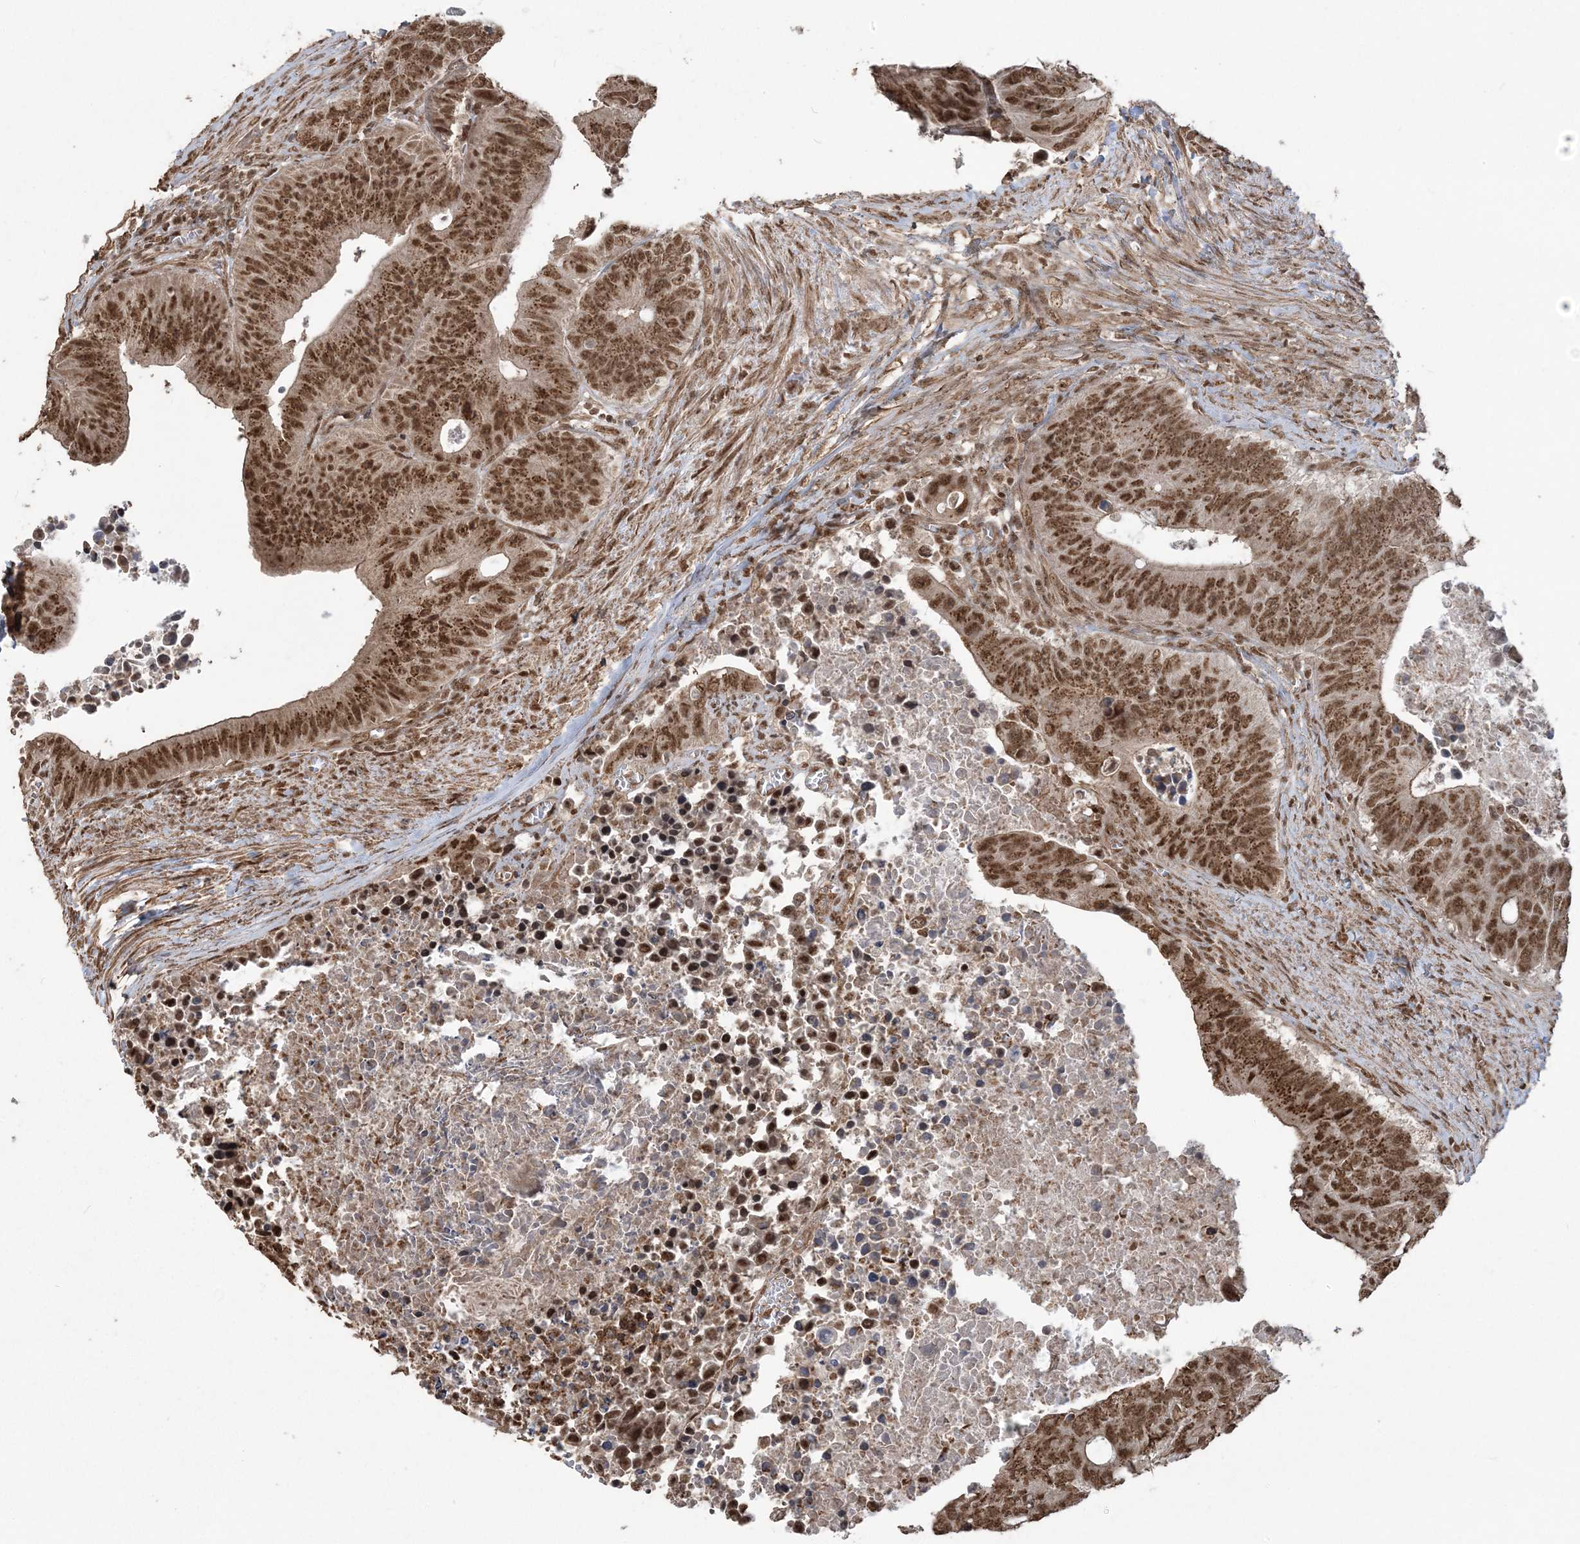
{"staining": {"intensity": "strong", "quantity": ">75%", "location": "nuclear"}, "tissue": "colorectal cancer", "cell_type": "Tumor cells", "image_type": "cancer", "snomed": [{"axis": "morphology", "description": "Adenocarcinoma, NOS"}, {"axis": "topography", "description": "Colon"}], "caption": "There is high levels of strong nuclear staining in tumor cells of adenocarcinoma (colorectal), as demonstrated by immunohistochemical staining (brown color).", "gene": "ZNF839", "patient": {"sex": "male", "age": 87}}